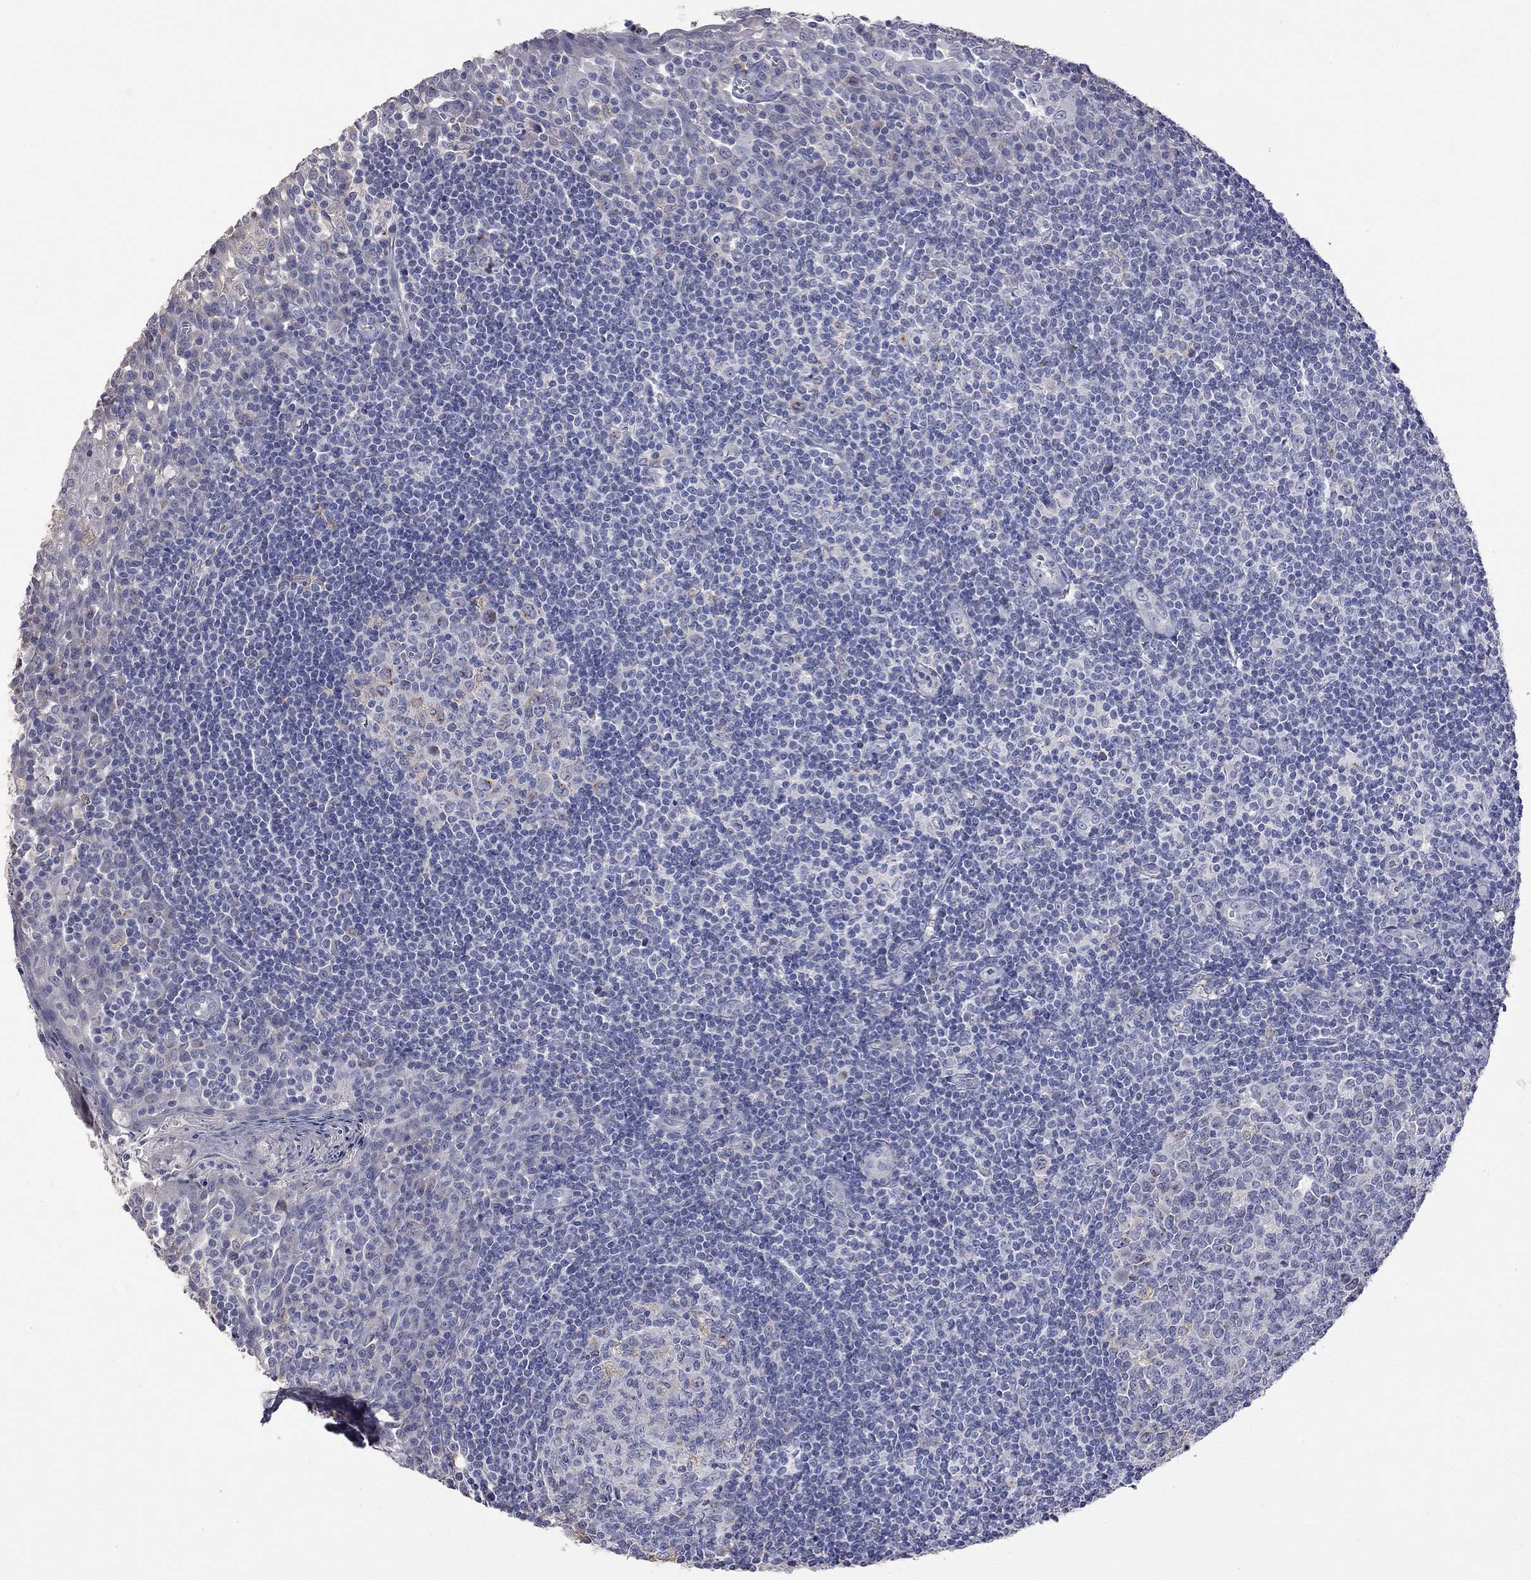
{"staining": {"intensity": "weak", "quantity": "<25%", "location": "cytoplasmic/membranous"}, "tissue": "tonsil", "cell_type": "Germinal center cells", "image_type": "normal", "snomed": [{"axis": "morphology", "description": "Normal tissue, NOS"}, {"axis": "topography", "description": "Tonsil"}], "caption": "This histopathology image is of benign tonsil stained with IHC to label a protein in brown with the nuclei are counter-stained blue. There is no staining in germinal center cells. The staining is performed using DAB (3,3'-diaminobenzidine) brown chromogen with nuclei counter-stained in using hematoxylin.", "gene": "CKAP2", "patient": {"sex": "female", "age": 13}}